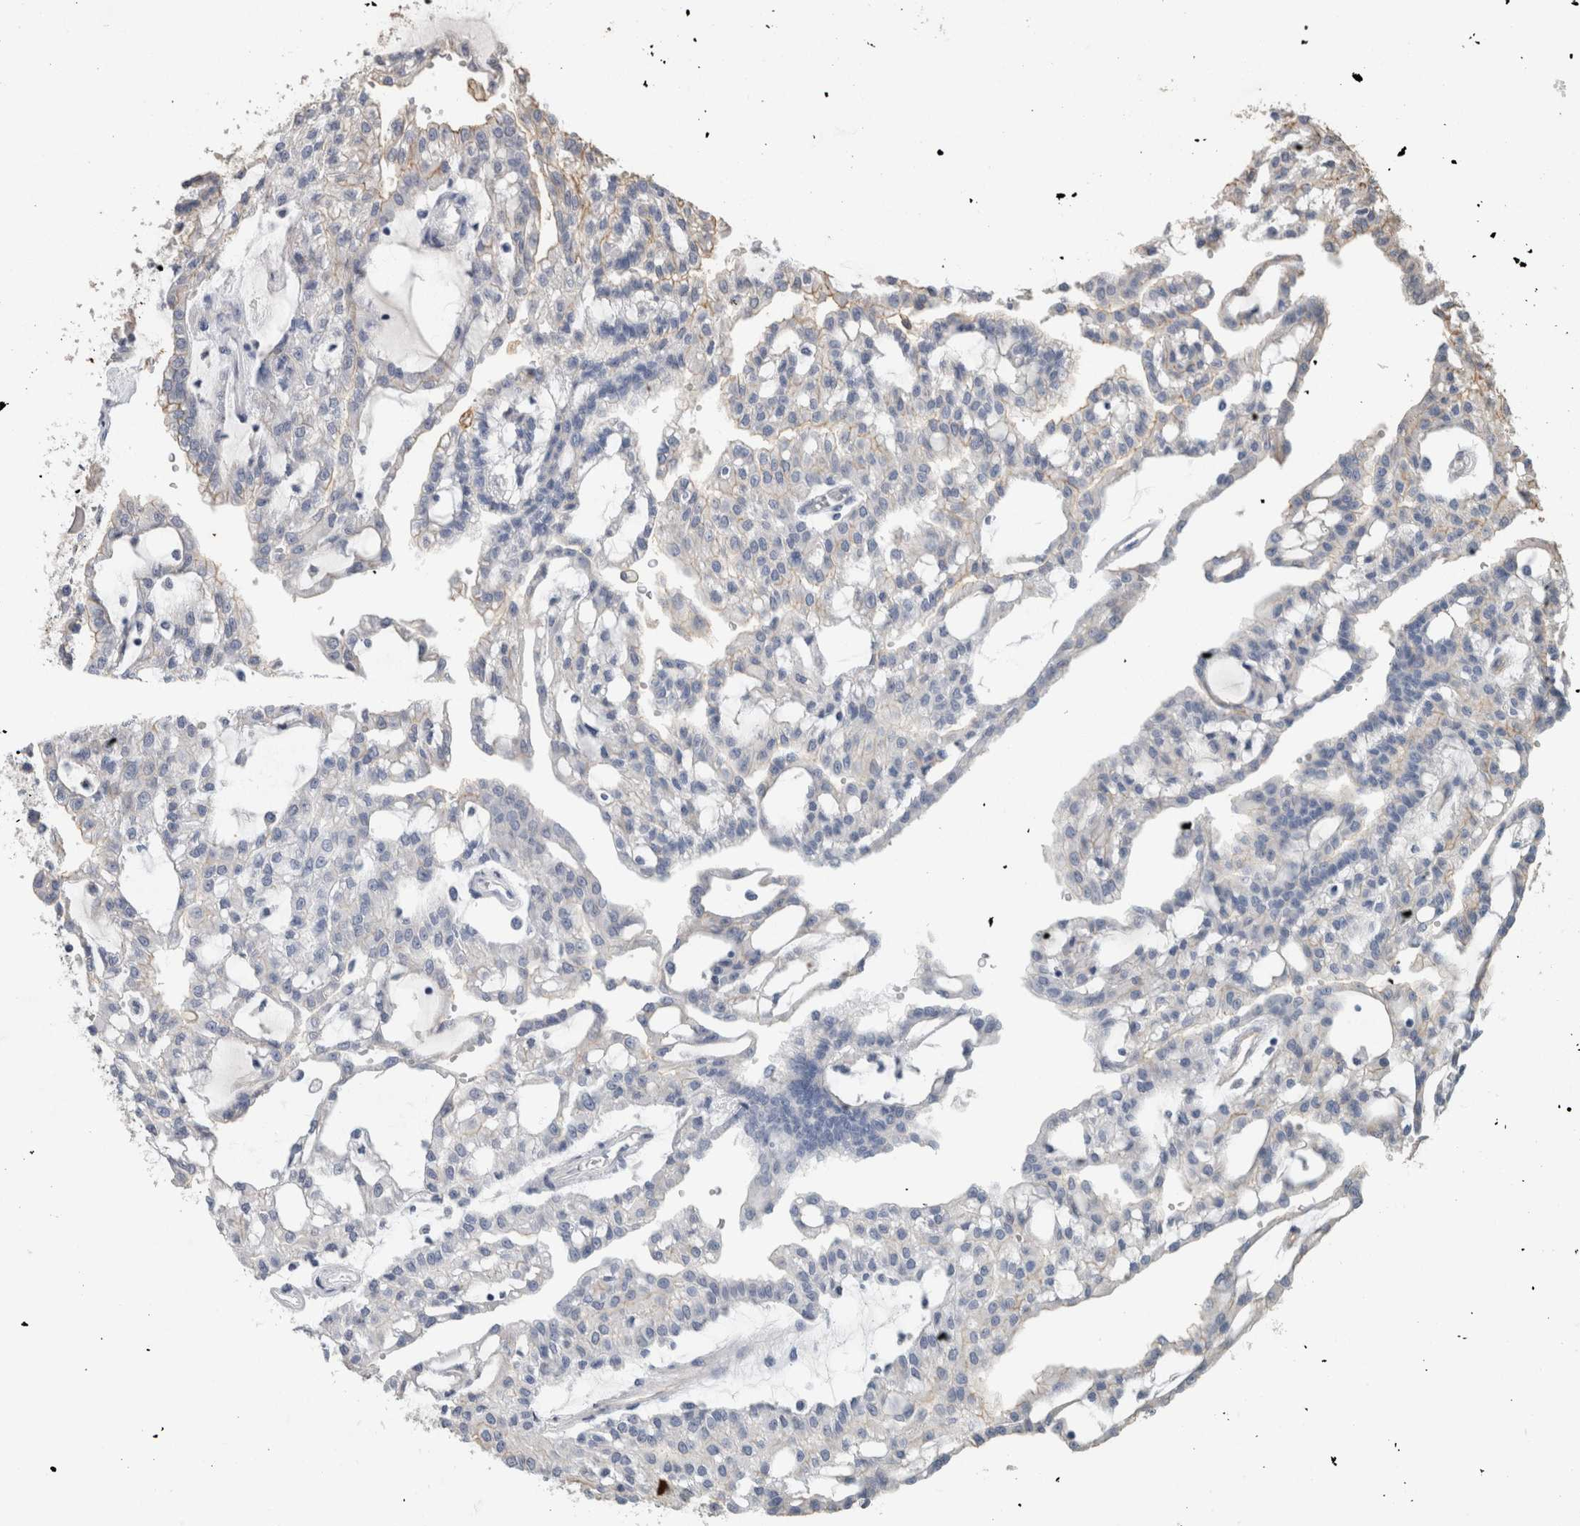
{"staining": {"intensity": "negative", "quantity": "none", "location": "none"}, "tissue": "renal cancer", "cell_type": "Tumor cells", "image_type": "cancer", "snomed": [{"axis": "morphology", "description": "Adenocarcinoma, NOS"}, {"axis": "topography", "description": "Kidney"}], "caption": "An image of renal adenocarcinoma stained for a protein shows no brown staining in tumor cells.", "gene": "S100A10", "patient": {"sex": "male", "age": 63}}